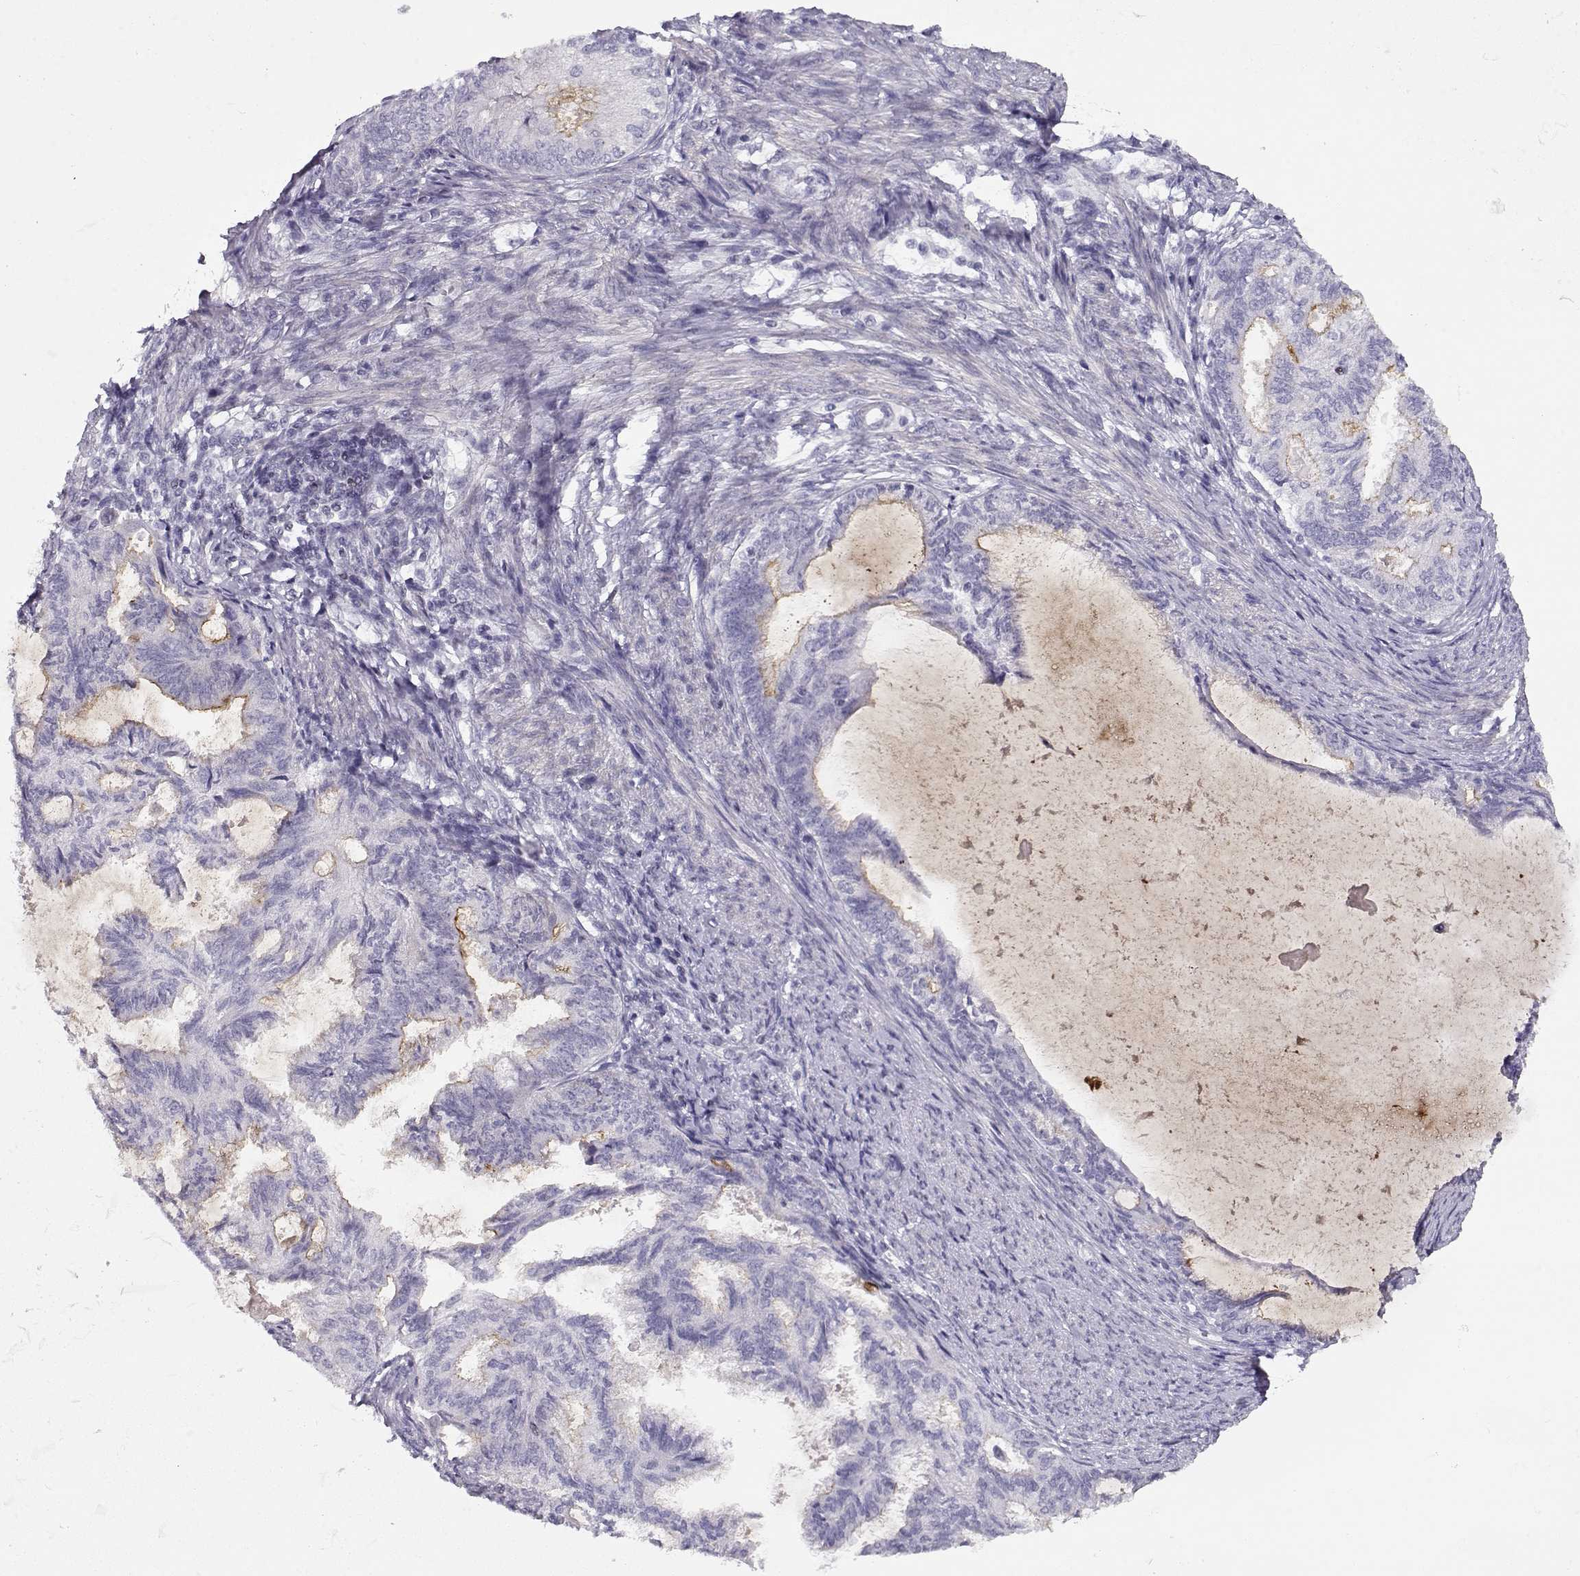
{"staining": {"intensity": "moderate", "quantity": "<25%", "location": "cytoplasmic/membranous"}, "tissue": "endometrial cancer", "cell_type": "Tumor cells", "image_type": "cancer", "snomed": [{"axis": "morphology", "description": "Adenocarcinoma, NOS"}, {"axis": "topography", "description": "Endometrium"}], "caption": "The micrograph demonstrates a brown stain indicating the presence of a protein in the cytoplasmic/membranous of tumor cells in endometrial cancer (adenocarcinoma). The protein of interest is shown in brown color, while the nuclei are stained blue.", "gene": "CRX", "patient": {"sex": "female", "age": 86}}